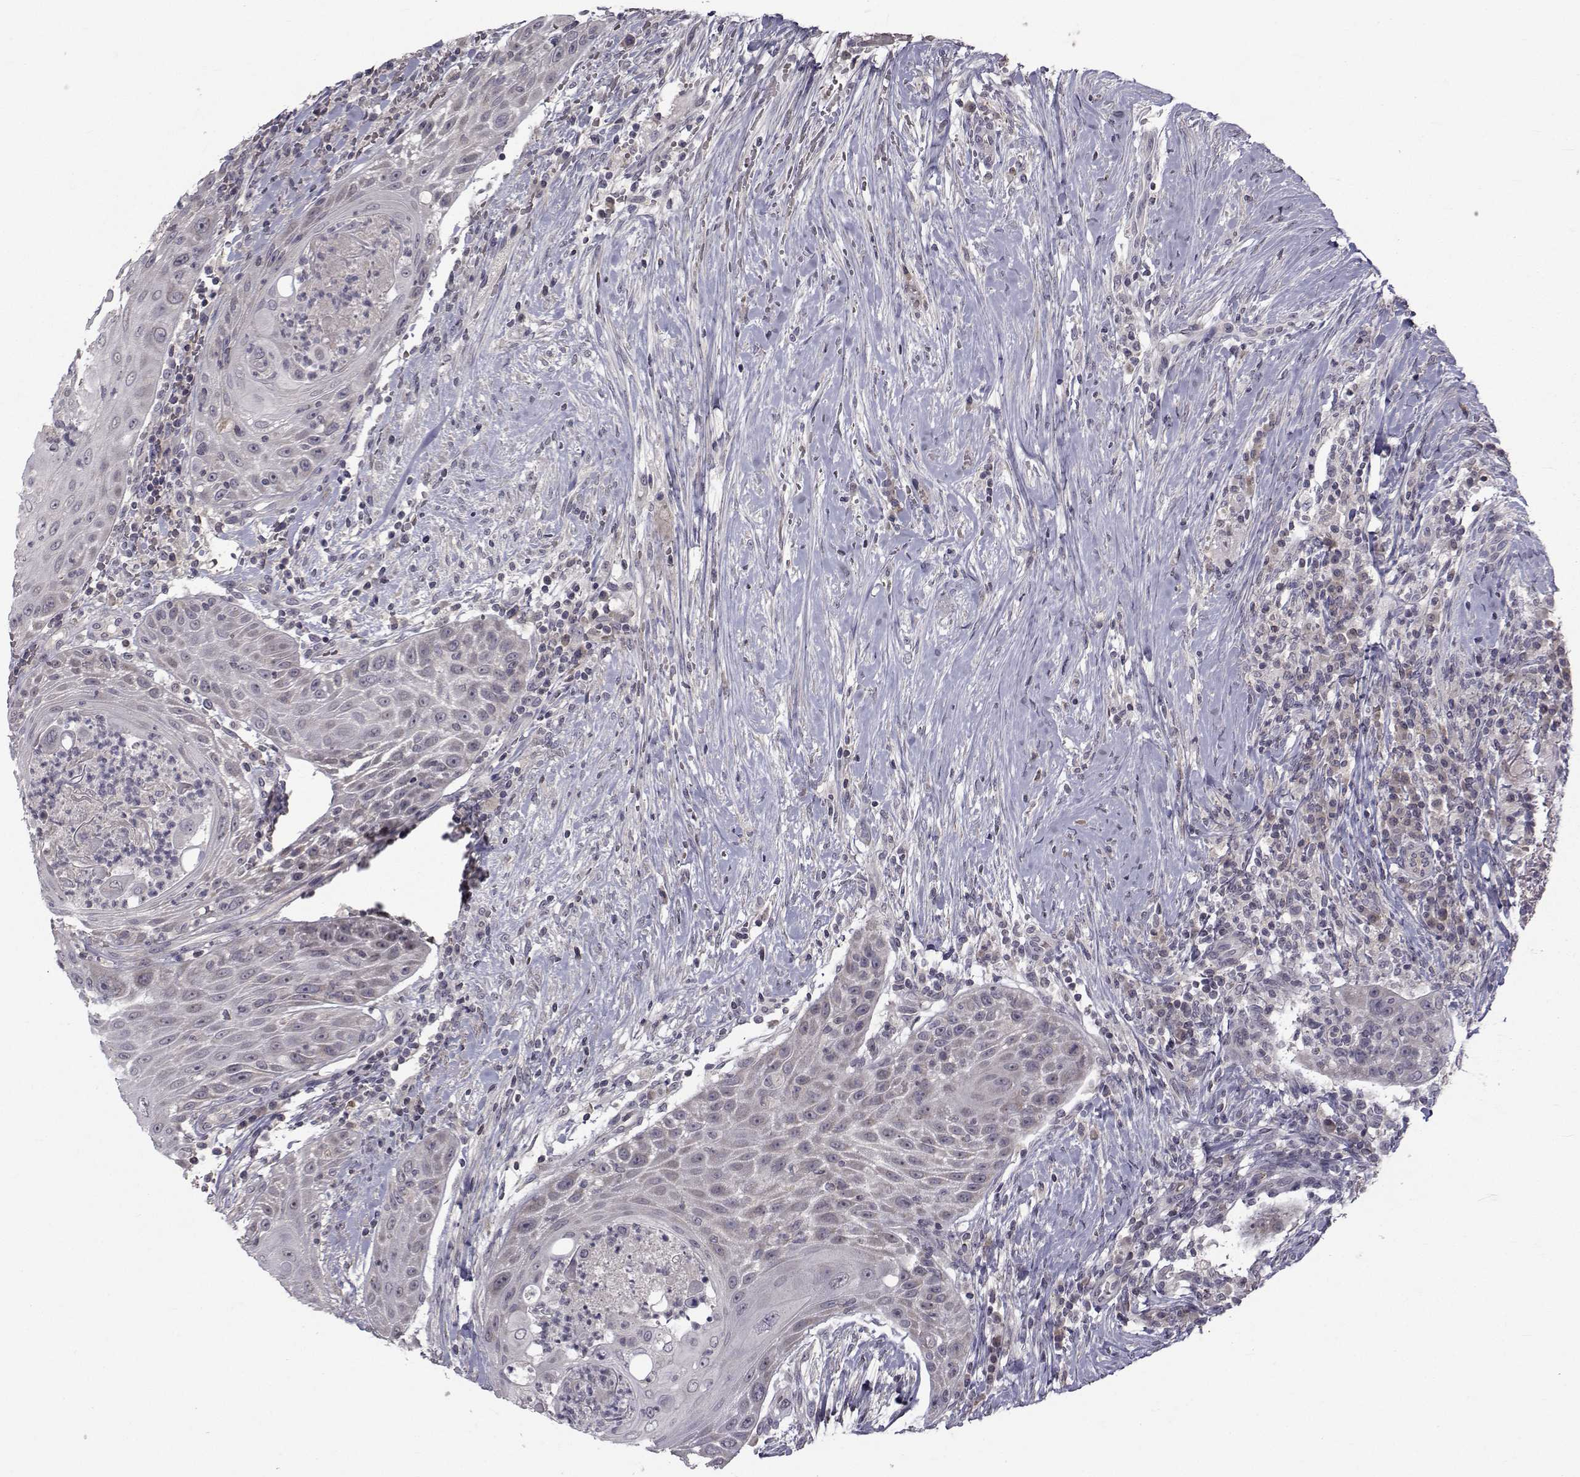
{"staining": {"intensity": "negative", "quantity": "none", "location": "none"}, "tissue": "head and neck cancer", "cell_type": "Tumor cells", "image_type": "cancer", "snomed": [{"axis": "morphology", "description": "Squamous cell carcinoma, NOS"}, {"axis": "topography", "description": "Head-Neck"}], "caption": "Immunohistochemistry (IHC) image of neoplastic tissue: squamous cell carcinoma (head and neck) stained with DAB reveals no significant protein positivity in tumor cells.", "gene": "FDXR", "patient": {"sex": "male", "age": 69}}